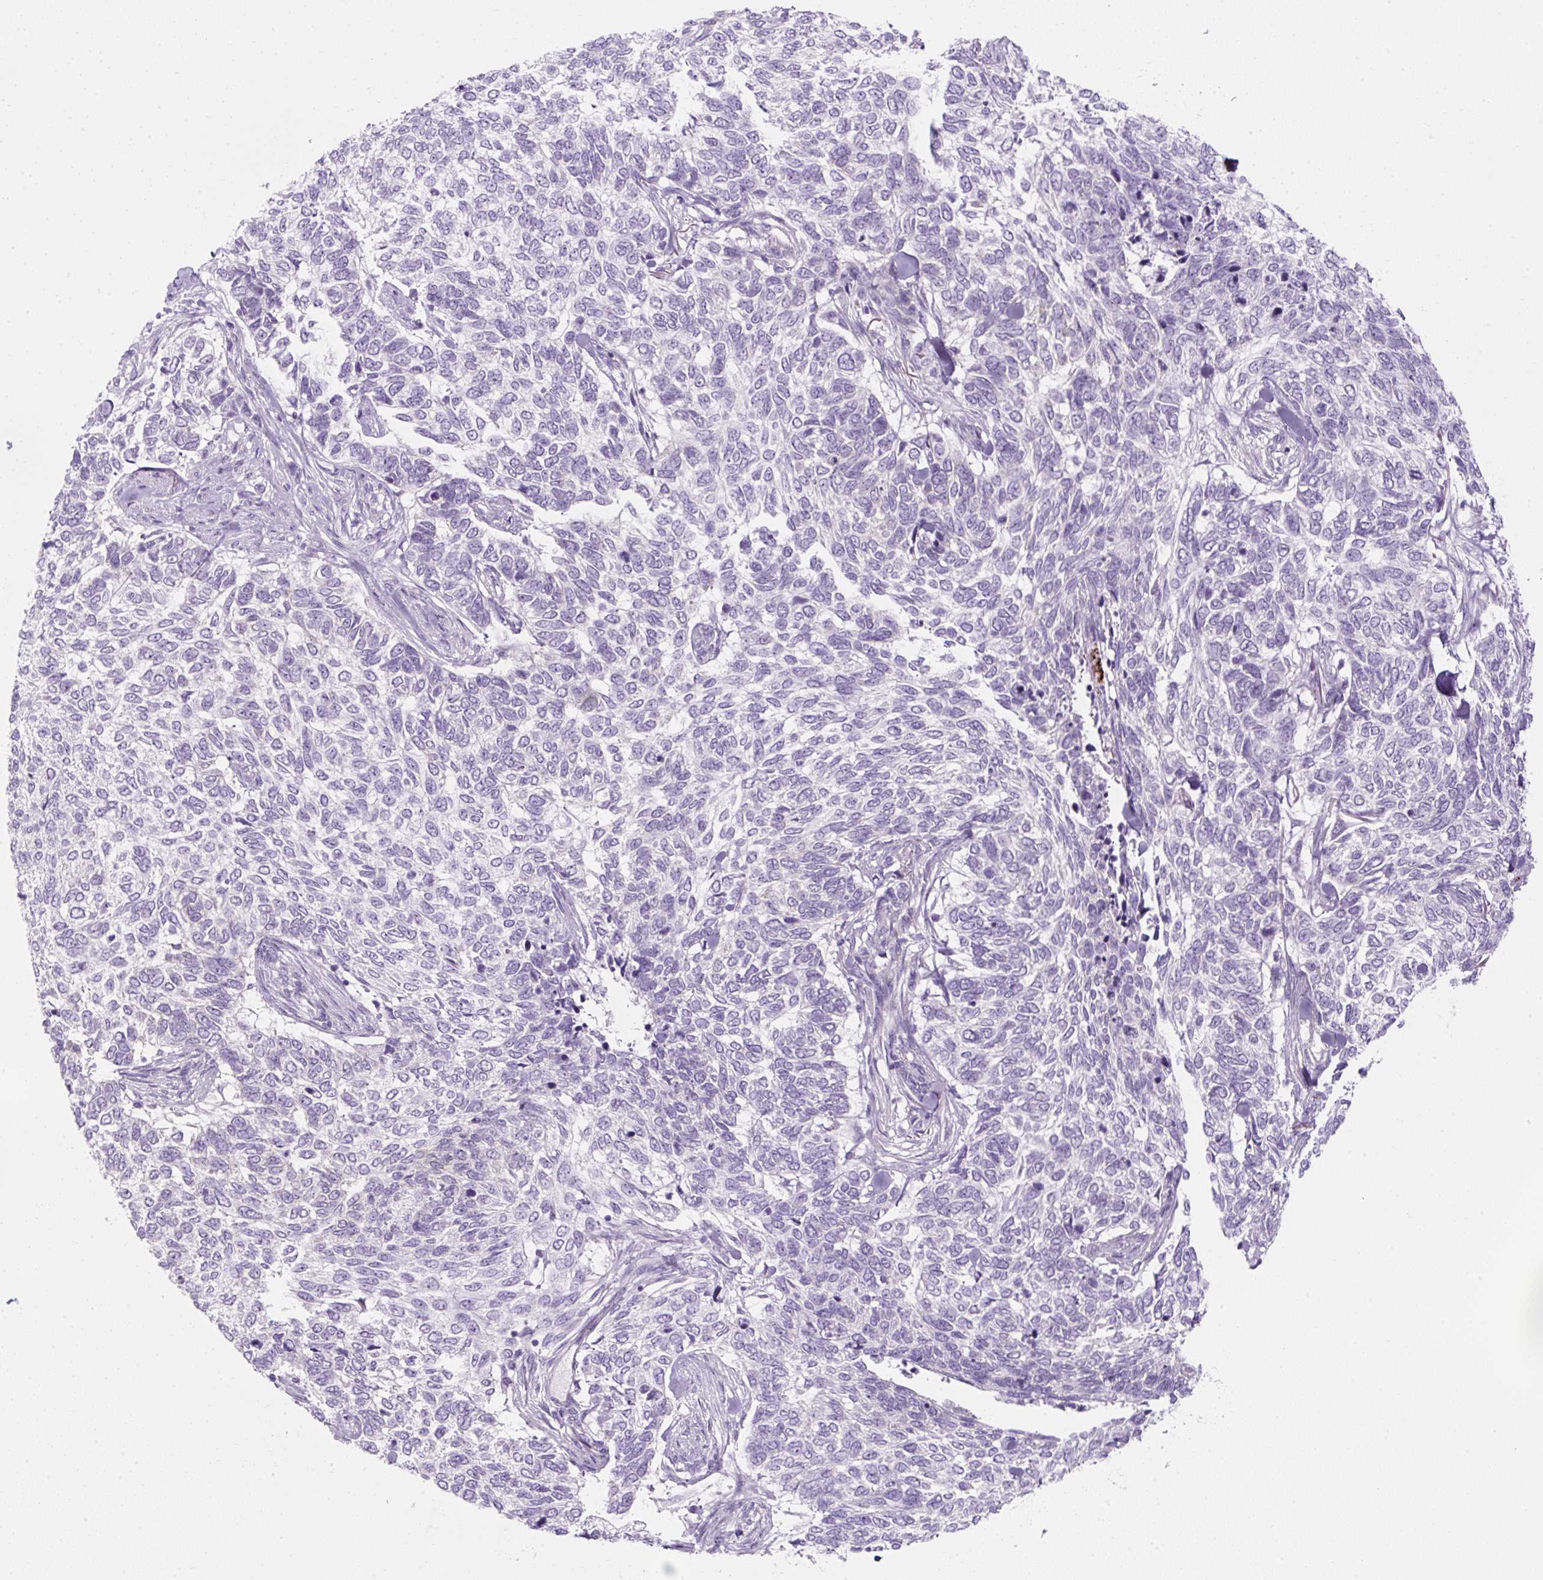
{"staining": {"intensity": "negative", "quantity": "none", "location": "none"}, "tissue": "skin cancer", "cell_type": "Tumor cells", "image_type": "cancer", "snomed": [{"axis": "morphology", "description": "Basal cell carcinoma"}, {"axis": "topography", "description": "Skin"}], "caption": "Immunohistochemistry (IHC) of basal cell carcinoma (skin) shows no positivity in tumor cells. Brightfield microscopy of immunohistochemistry (IHC) stained with DAB (brown) and hematoxylin (blue), captured at high magnification.", "gene": "PF4V1", "patient": {"sex": "female", "age": 65}}